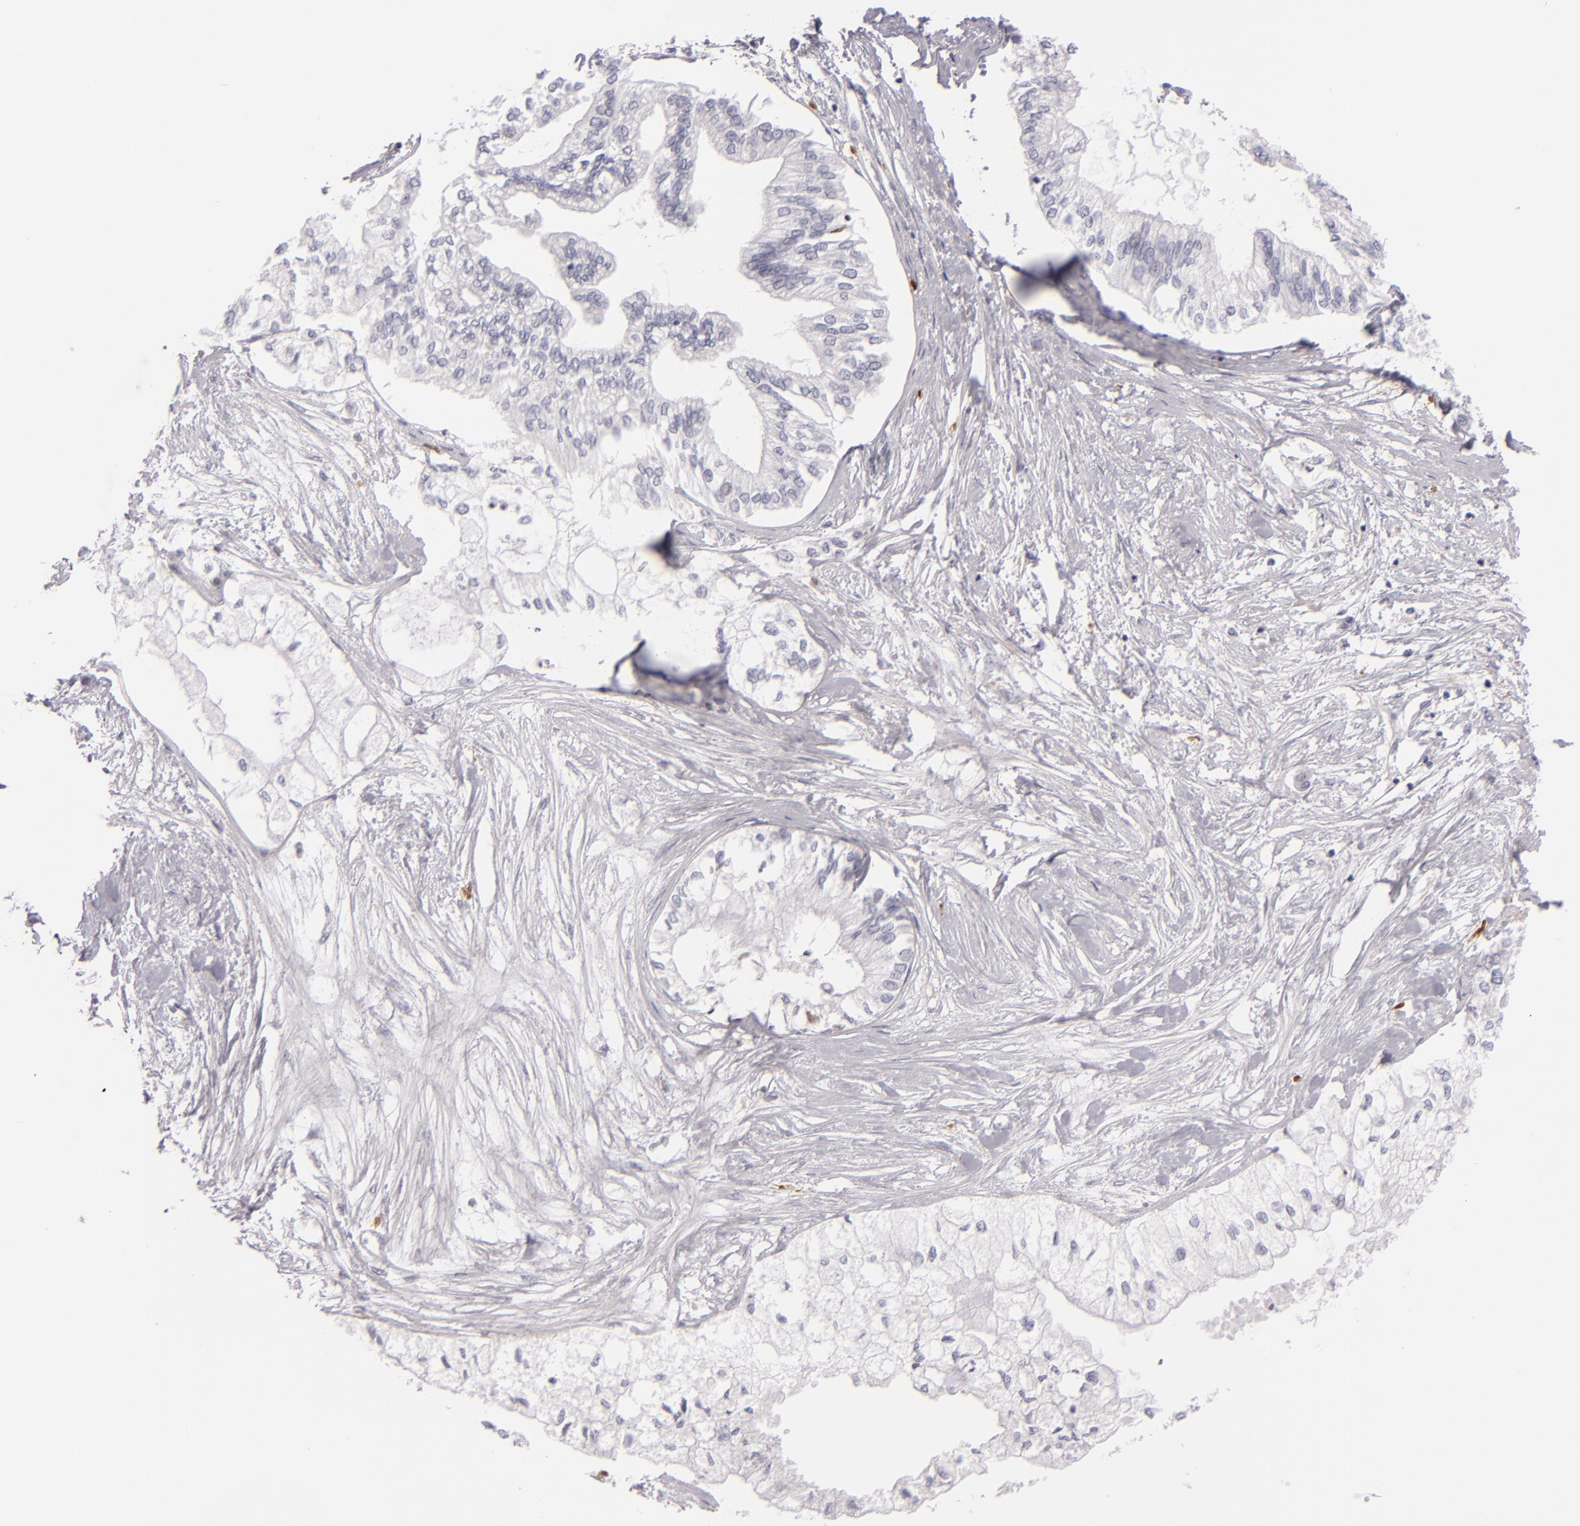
{"staining": {"intensity": "negative", "quantity": "none", "location": "none"}, "tissue": "pancreatic cancer", "cell_type": "Tumor cells", "image_type": "cancer", "snomed": [{"axis": "morphology", "description": "Adenocarcinoma, NOS"}, {"axis": "topography", "description": "Pancreas"}], "caption": "High magnification brightfield microscopy of pancreatic cancer (adenocarcinoma) stained with DAB (brown) and counterstained with hematoxylin (blue): tumor cells show no significant expression. Nuclei are stained in blue.", "gene": "F13A1", "patient": {"sex": "male", "age": 79}}